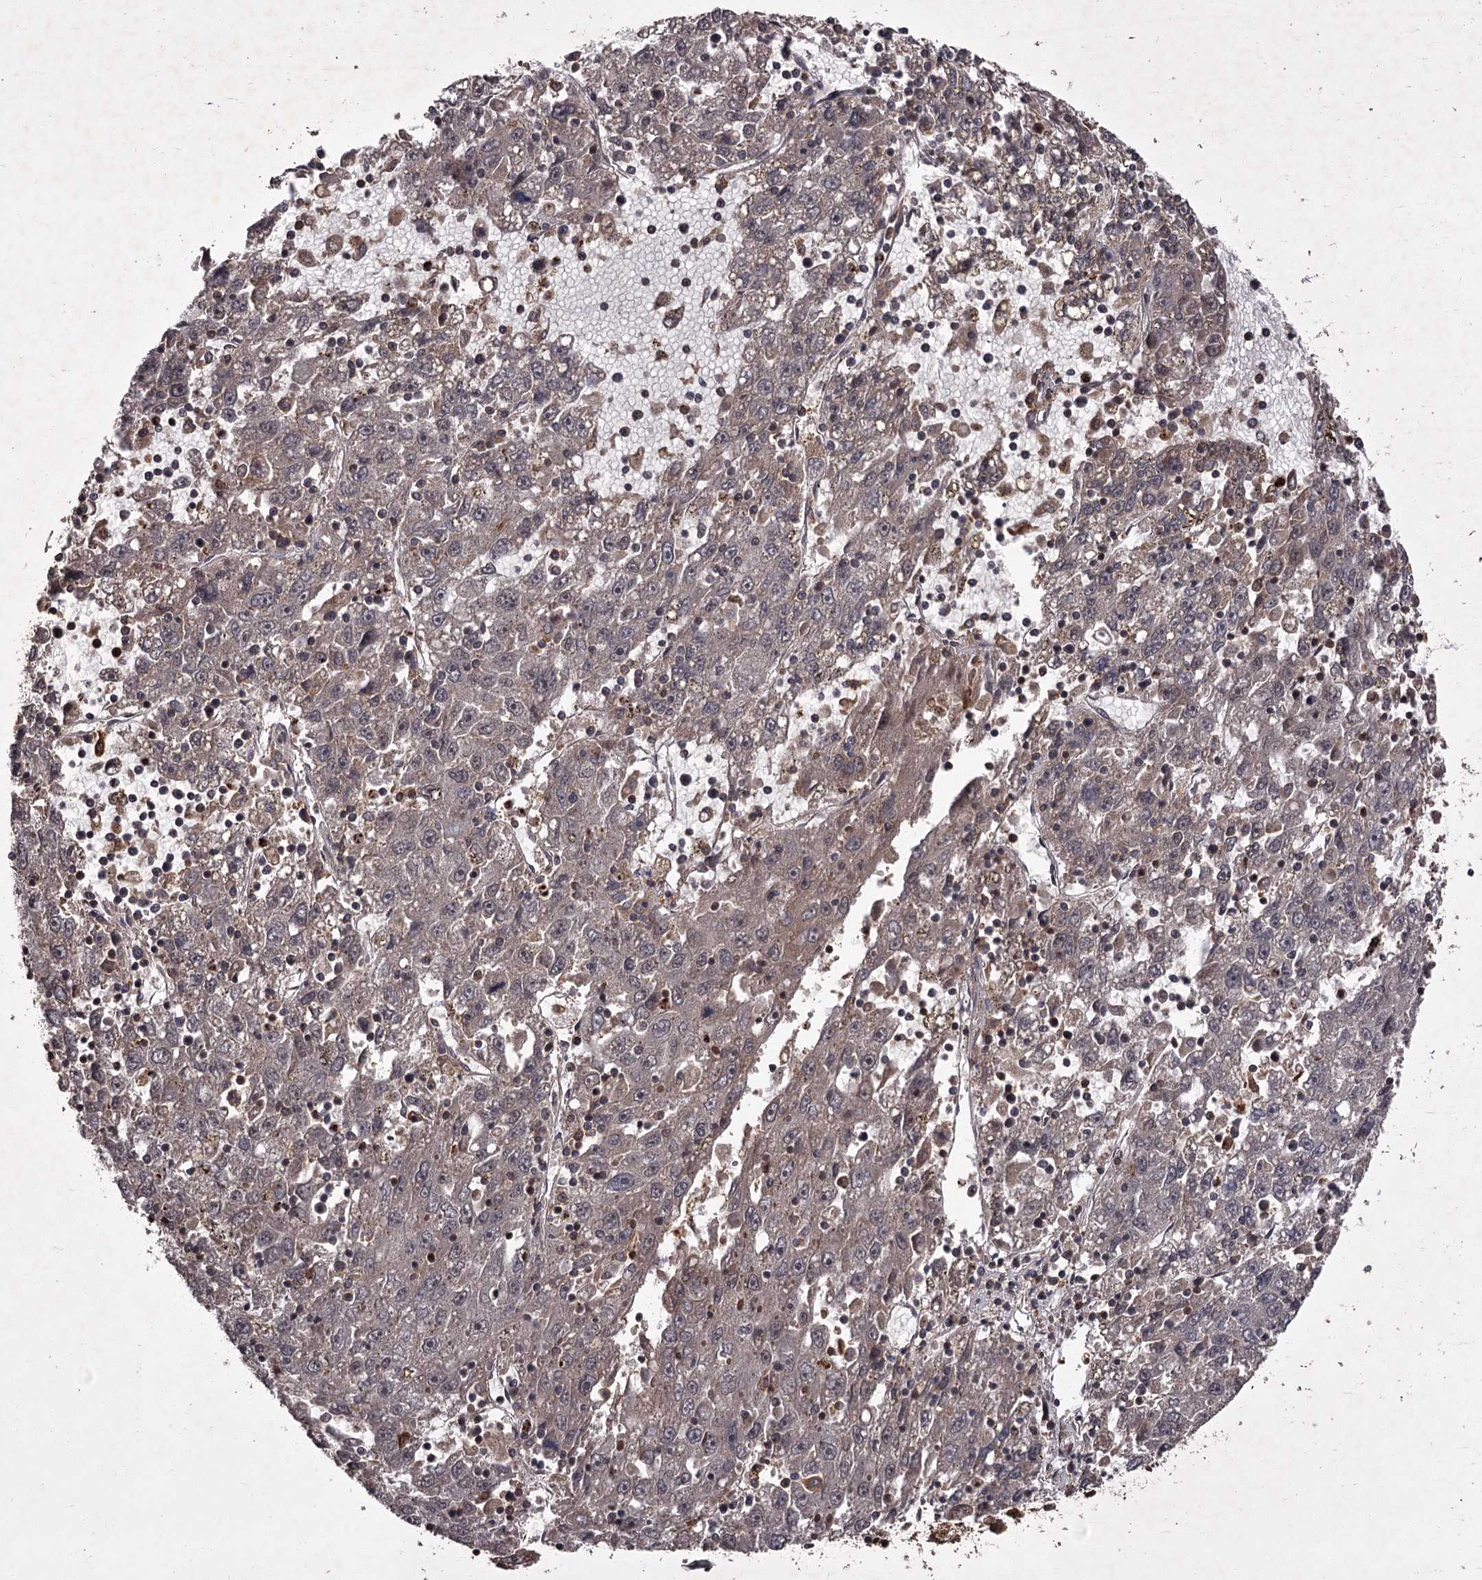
{"staining": {"intensity": "negative", "quantity": "none", "location": "none"}, "tissue": "liver cancer", "cell_type": "Tumor cells", "image_type": "cancer", "snomed": [{"axis": "morphology", "description": "Carcinoma, Hepatocellular, NOS"}, {"axis": "topography", "description": "Liver"}], "caption": "Immunohistochemistry micrograph of neoplastic tissue: hepatocellular carcinoma (liver) stained with DAB (3,3'-diaminobenzidine) reveals no significant protein staining in tumor cells.", "gene": "TBC1D23", "patient": {"sex": "male", "age": 49}}